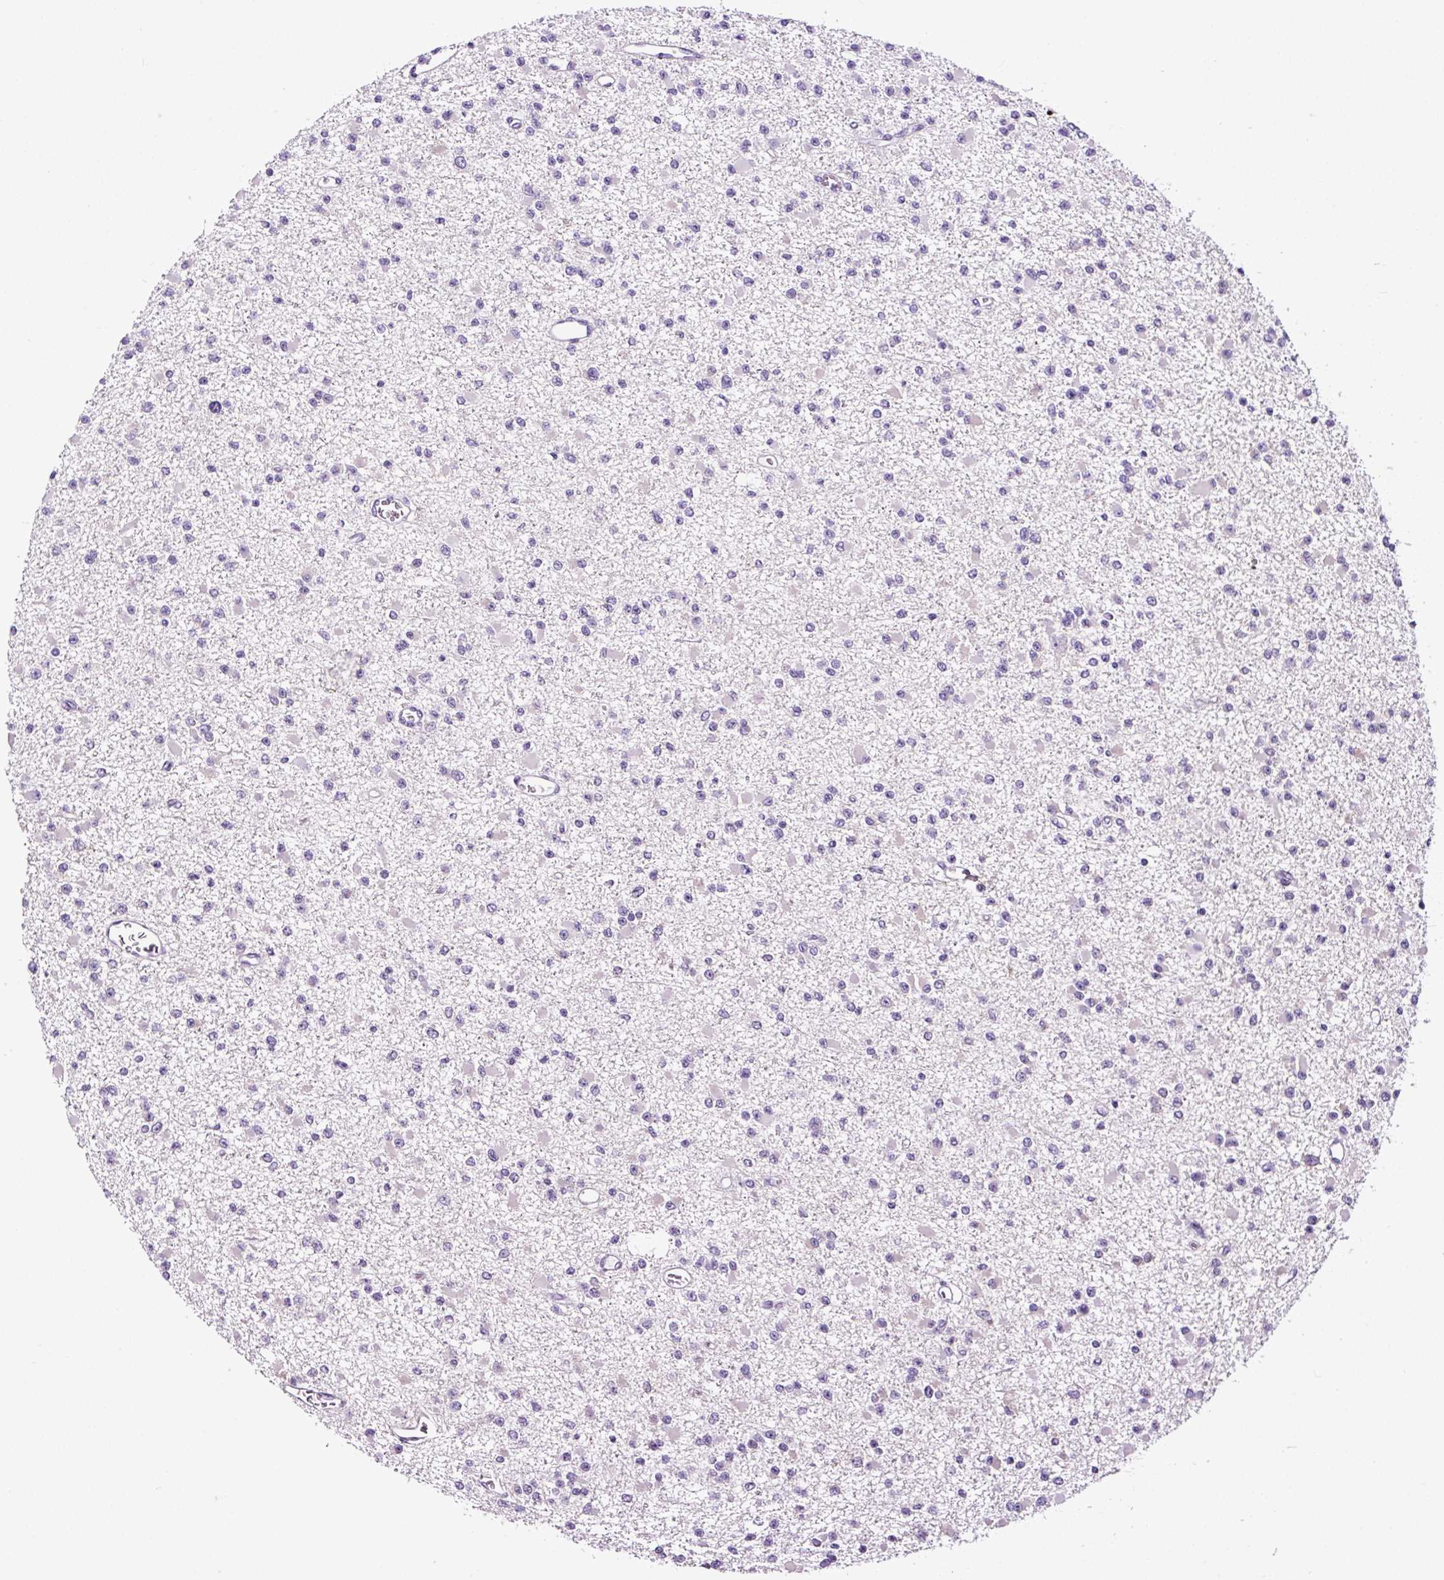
{"staining": {"intensity": "negative", "quantity": "none", "location": "none"}, "tissue": "glioma", "cell_type": "Tumor cells", "image_type": "cancer", "snomed": [{"axis": "morphology", "description": "Glioma, malignant, Low grade"}, {"axis": "topography", "description": "Brain"}], "caption": "Tumor cells are negative for protein expression in human malignant glioma (low-grade).", "gene": "TAFA3", "patient": {"sex": "female", "age": 22}}